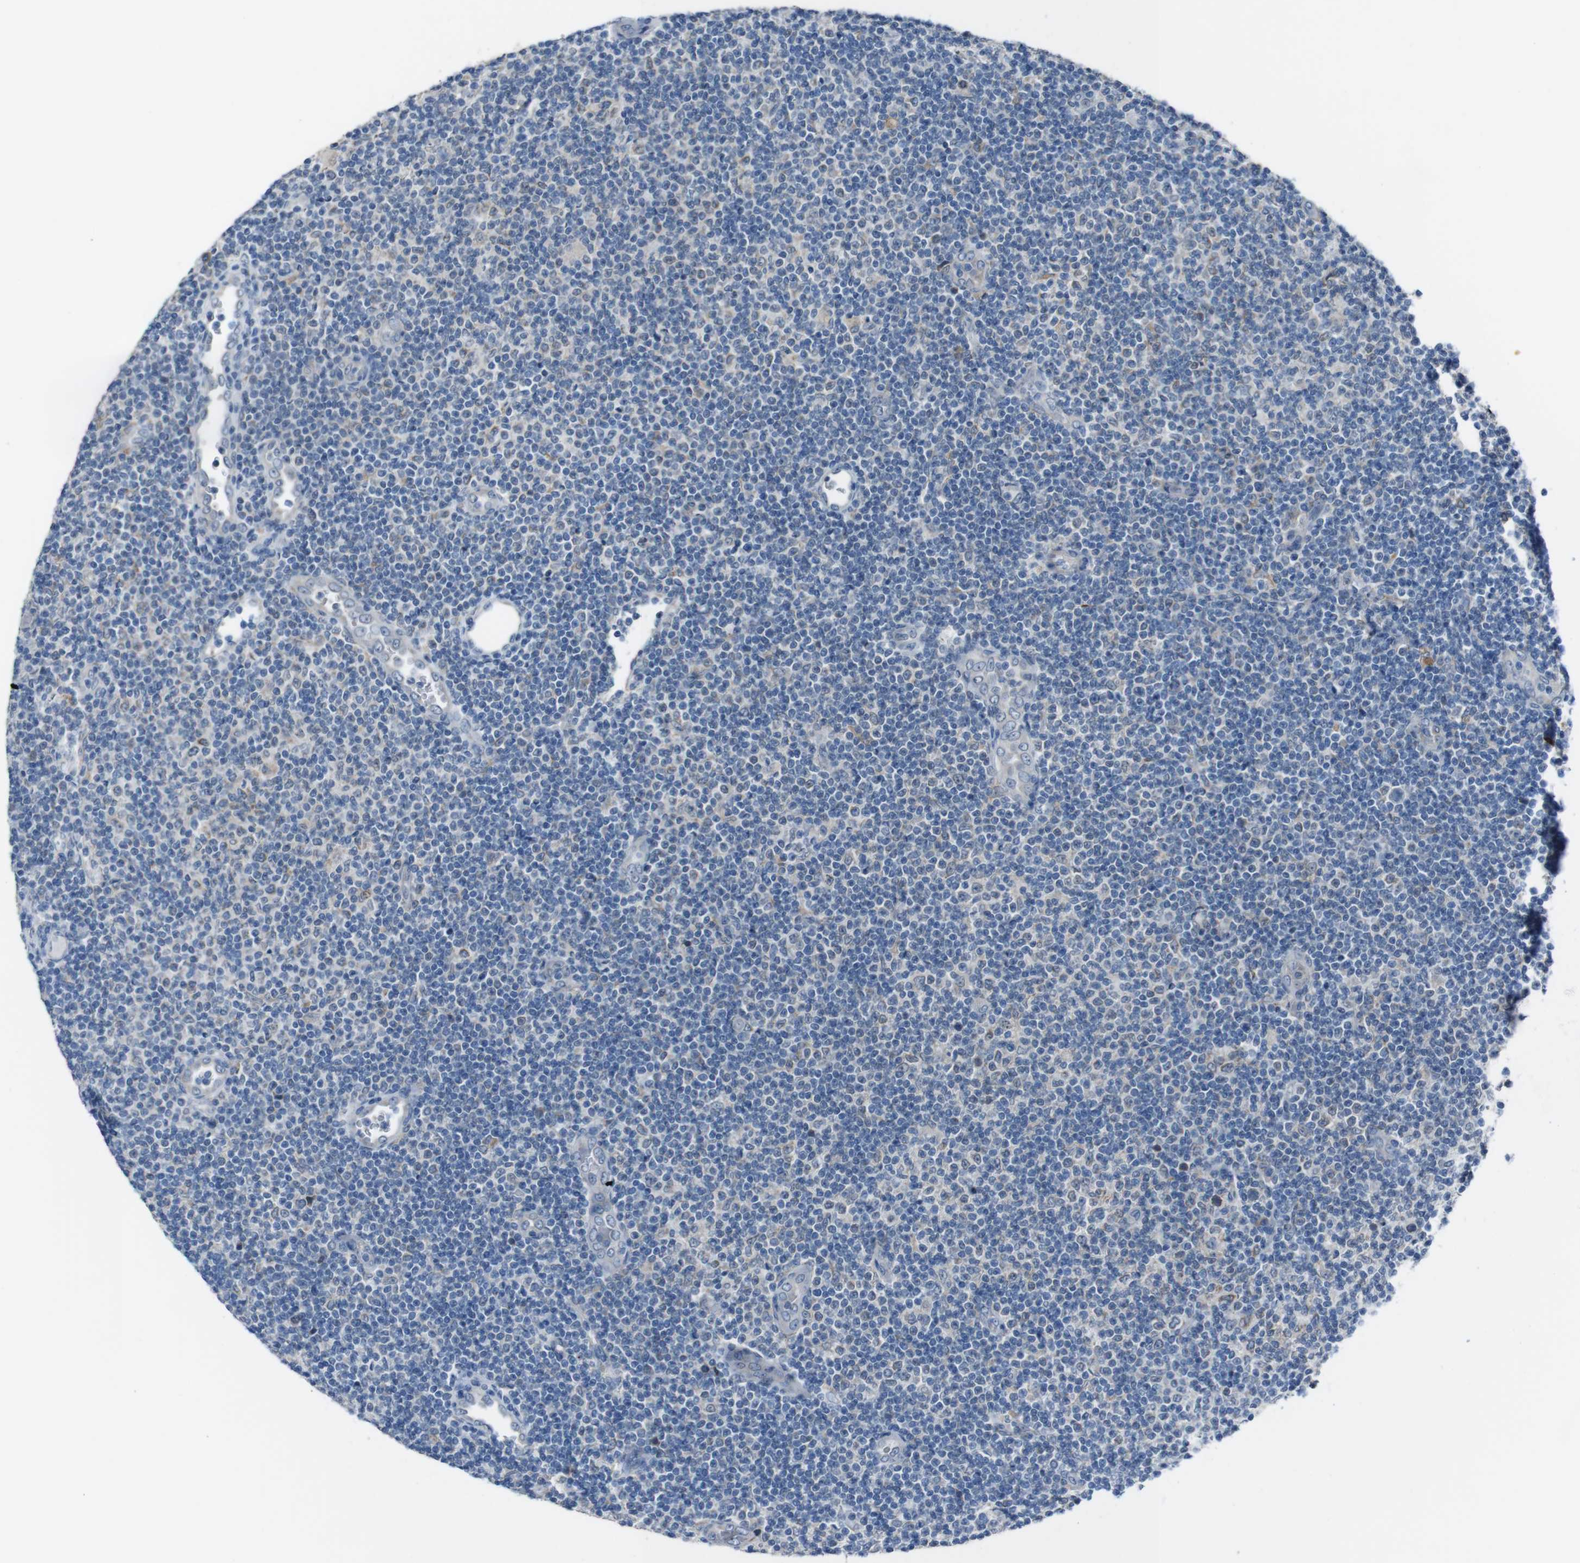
{"staining": {"intensity": "negative", "quantity": "none", "location": "none"}, "tissue": "lymphoma", "cell_type": "Tumor cells", "image_type": "cancer", "snomed": [{"axis": "morphology", "description": "Malignant lymphoma, non-Hodgkin's type, Low grade"}, {"axis": "topography", "description": "Lymph node"}], "caption": "An image of low-grade malignant lymphoma, non-Hodgkin's type stained for a protein demonstrates no brown staining in tumor cells. Brightfield microscopy of IHC stained with DAB (3,3'-diaminobenzidine) (brown) and hematoxylin (blue), captured at high magnification.", "gene": "CDH22", "patient": {"sex": "male", "age": 83}}